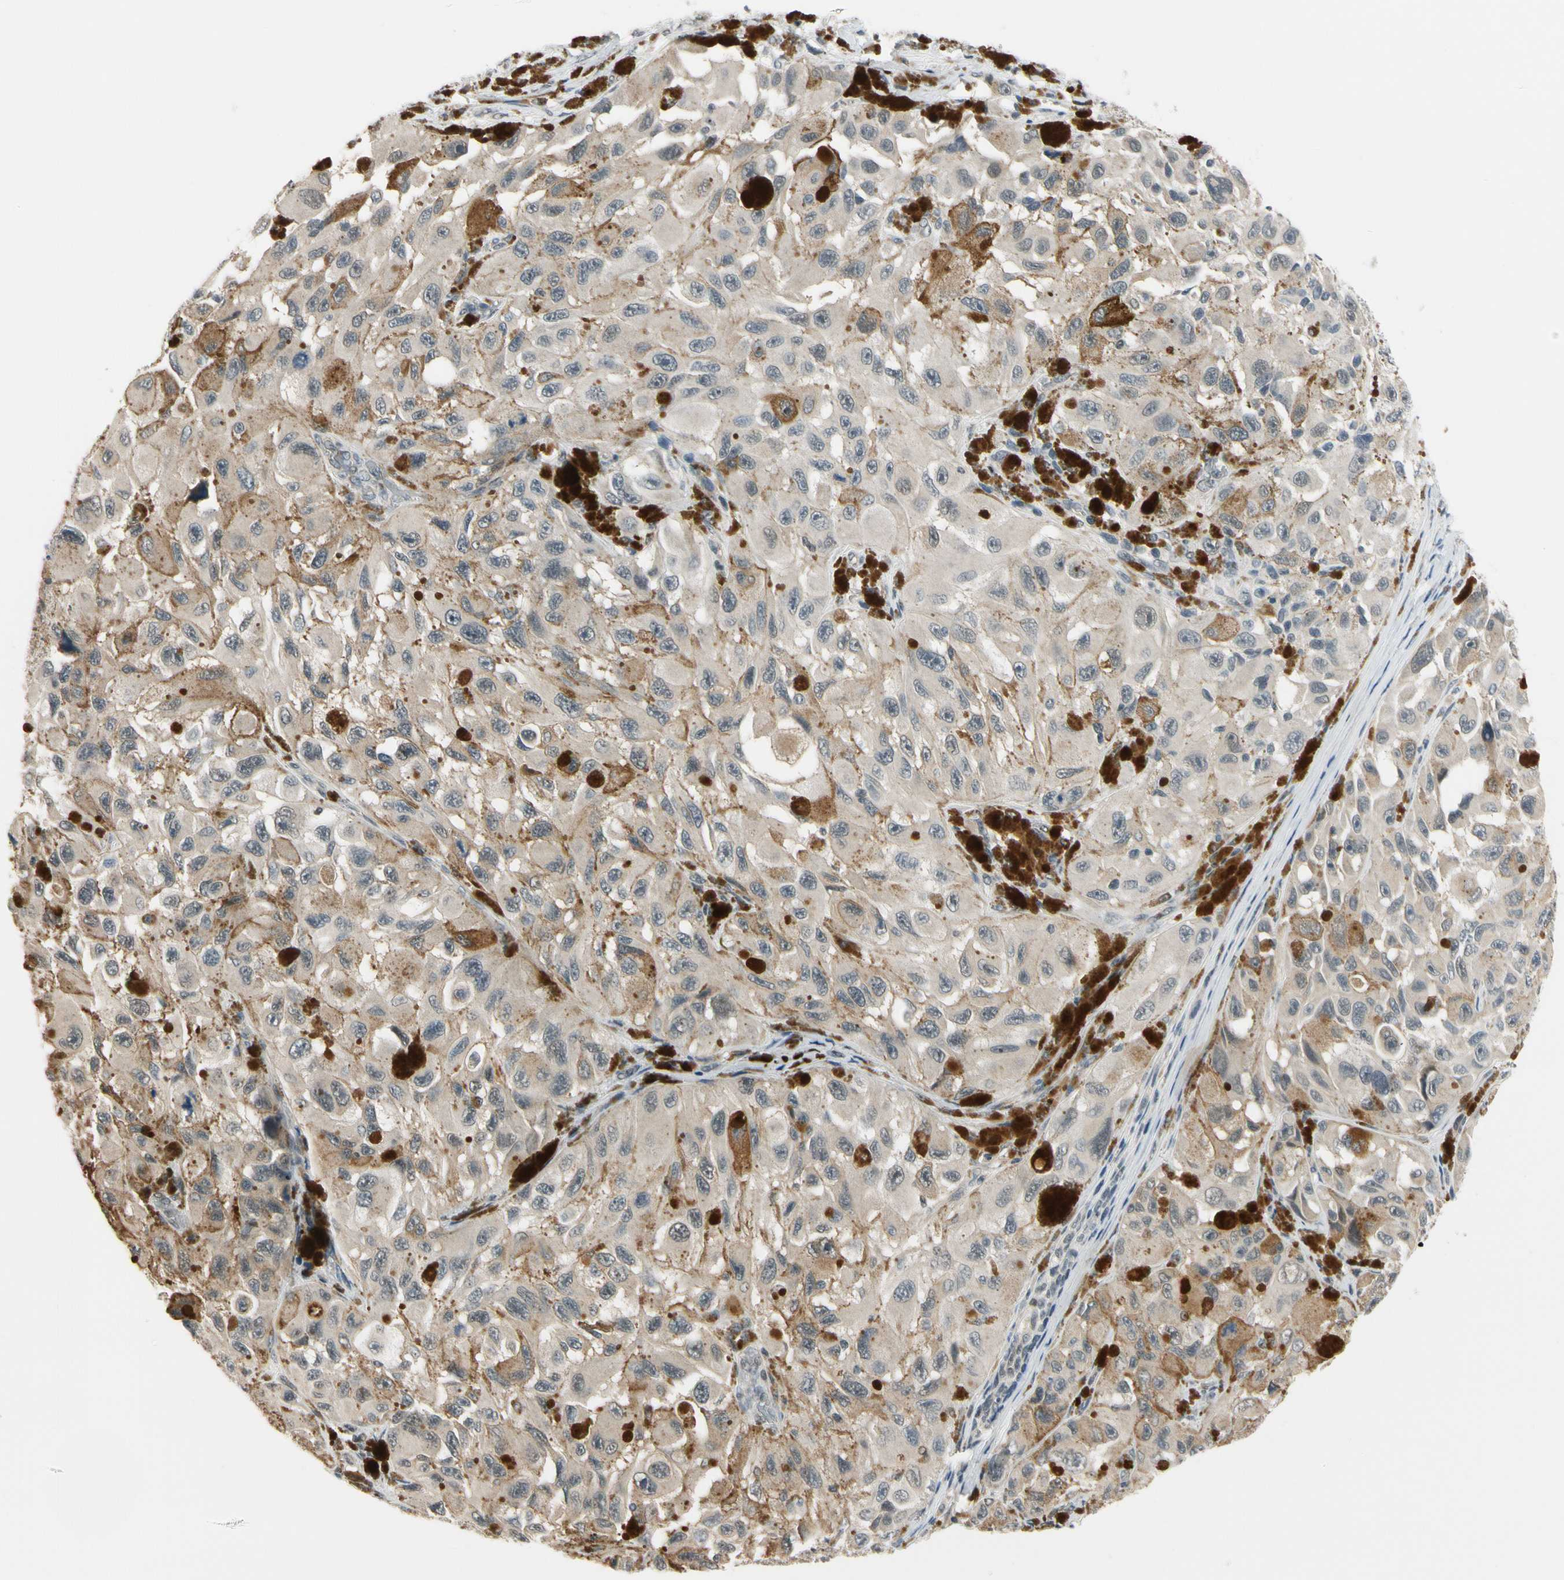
{"staining": {"intensity": "weak", "quantity": "25%-75%", "location": "cytoplasmic/membranous"}, "tissue": "melanoma", "cell_type": "Tumor cells", "image_type": "cancer", "snomed": [{"axis": "morphology", "description": "Malignant melanoma, NOS"}, {"axis": "topography", "description": "Skin"}], "caption": "This histopathology image shows malignant melanoma stained with immunohistochemistry (IHC) to label a protein in brown. The cytoplasmic/membranous of tumor cells show weak positivity for the protein. Nuclei are counter-stained blue.", "gene": "TAF12", "patient": {"sex": "female", "age": 73}}